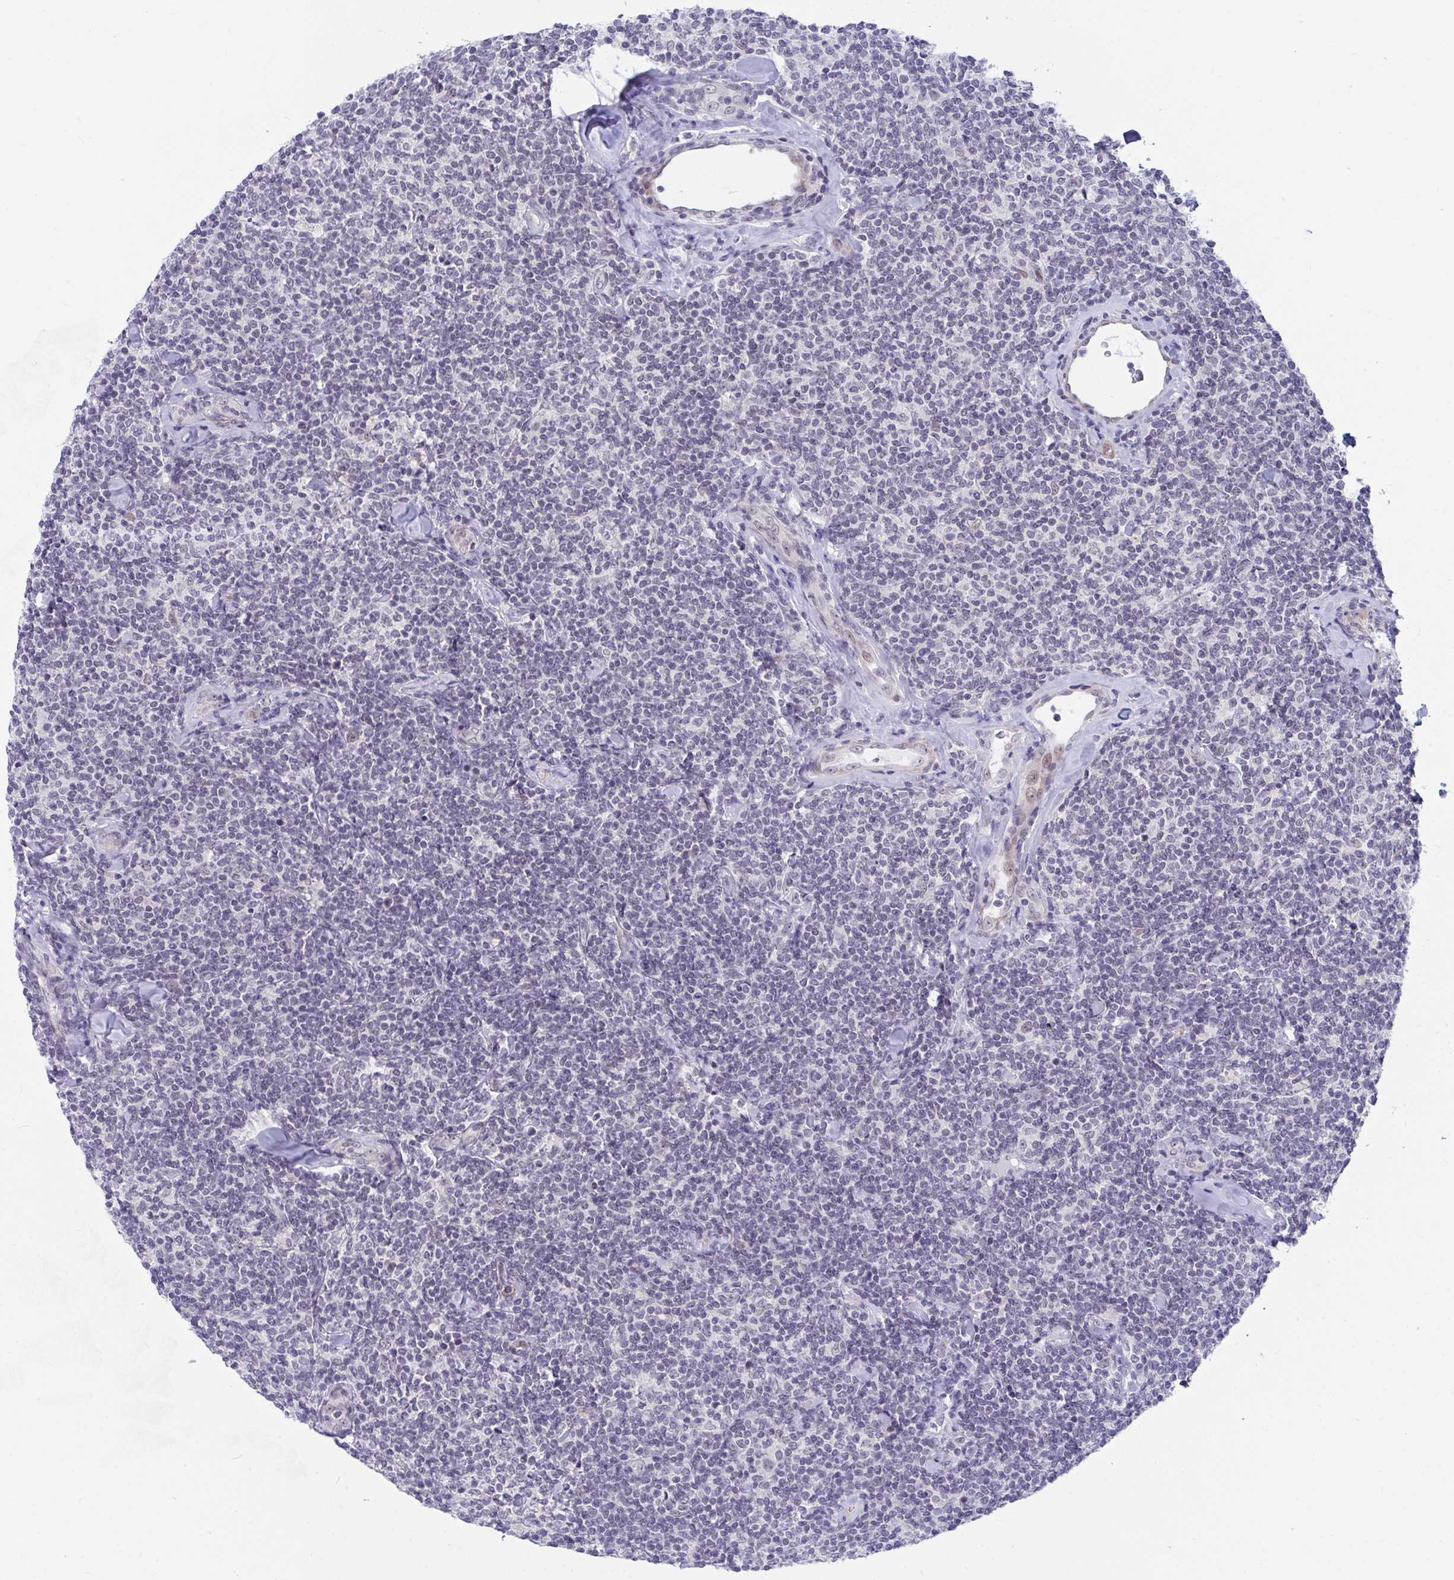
{"staining": {"intensity": "negative", "quantity": "none", "location": "none"}, "tissue": "lymphoma", "cell_type": "Tumor cells", "image_type": "cancer", "snomed": [{"axis": "morphology", "description": "Malignant lymphoma, non-Hodgkin's type, Low grade"}, {"axis": "topography", "description": "Lymph node"}], "caption": "Tumor cells are negative for brown protein staining in low-grade malignant lymphoma, non-Hodgkin's type.", "gene": "DAOA", "patient": {"sex": "female", "age": 56}}